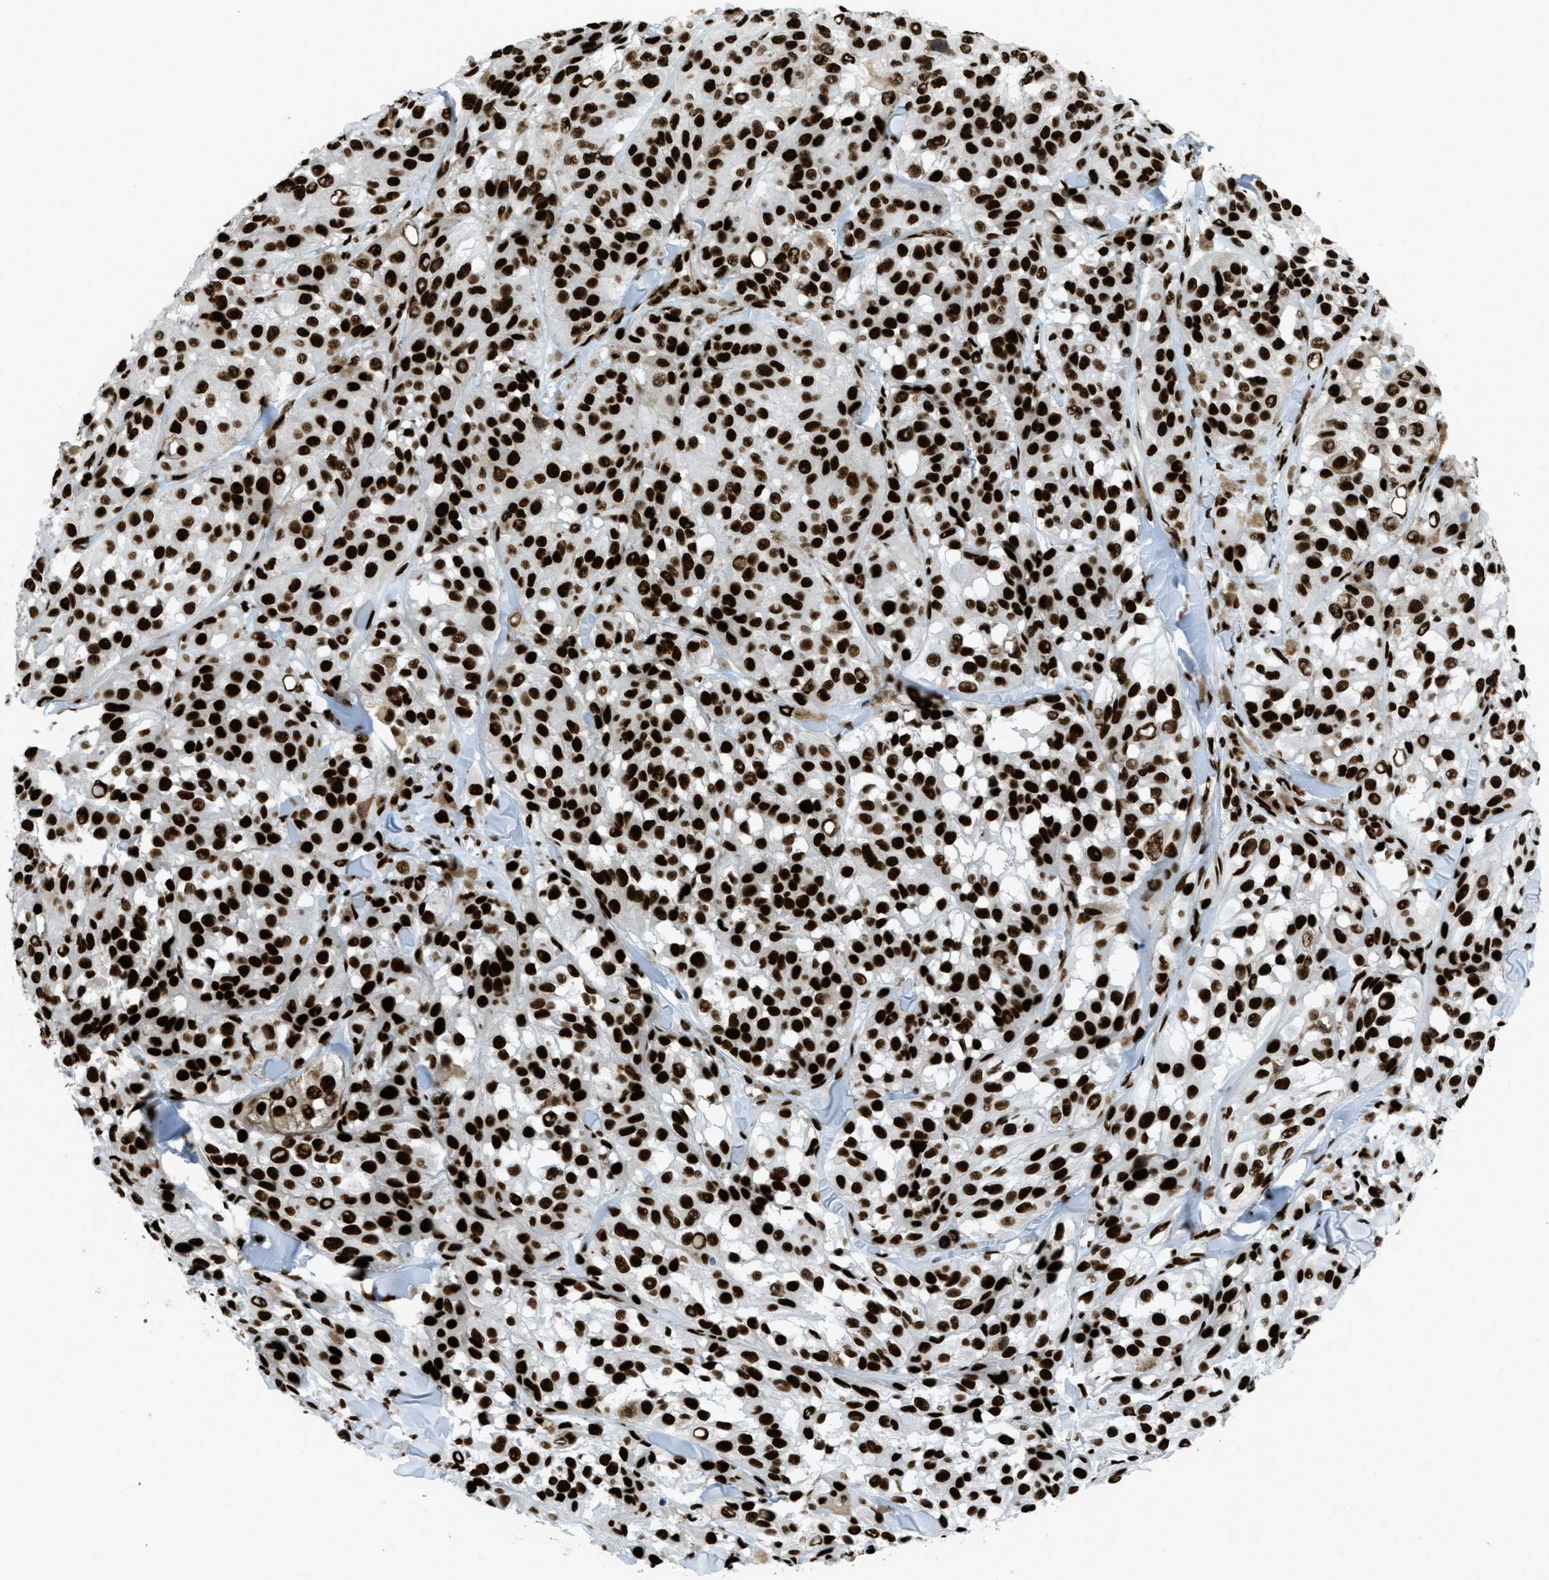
{"staining": {"intensity": "strong", "quantity": ">75%", "location": "nuclear"}, "tissue": "melanoma", "cell_type": "Tumor cells", "image_type": "cancer", "snomed": [{"axis": "morphology", "description": "Malignant melanoma, NOS"}, {"axis": "topography", "description": "Skin"}], "caption": "A high amount of strong nuclear staining is identified in about >75% of tumor cells in malignant melanoma tissue.", "gene": "ZNF207", "patient": {"sex": "male", "age": 84}}